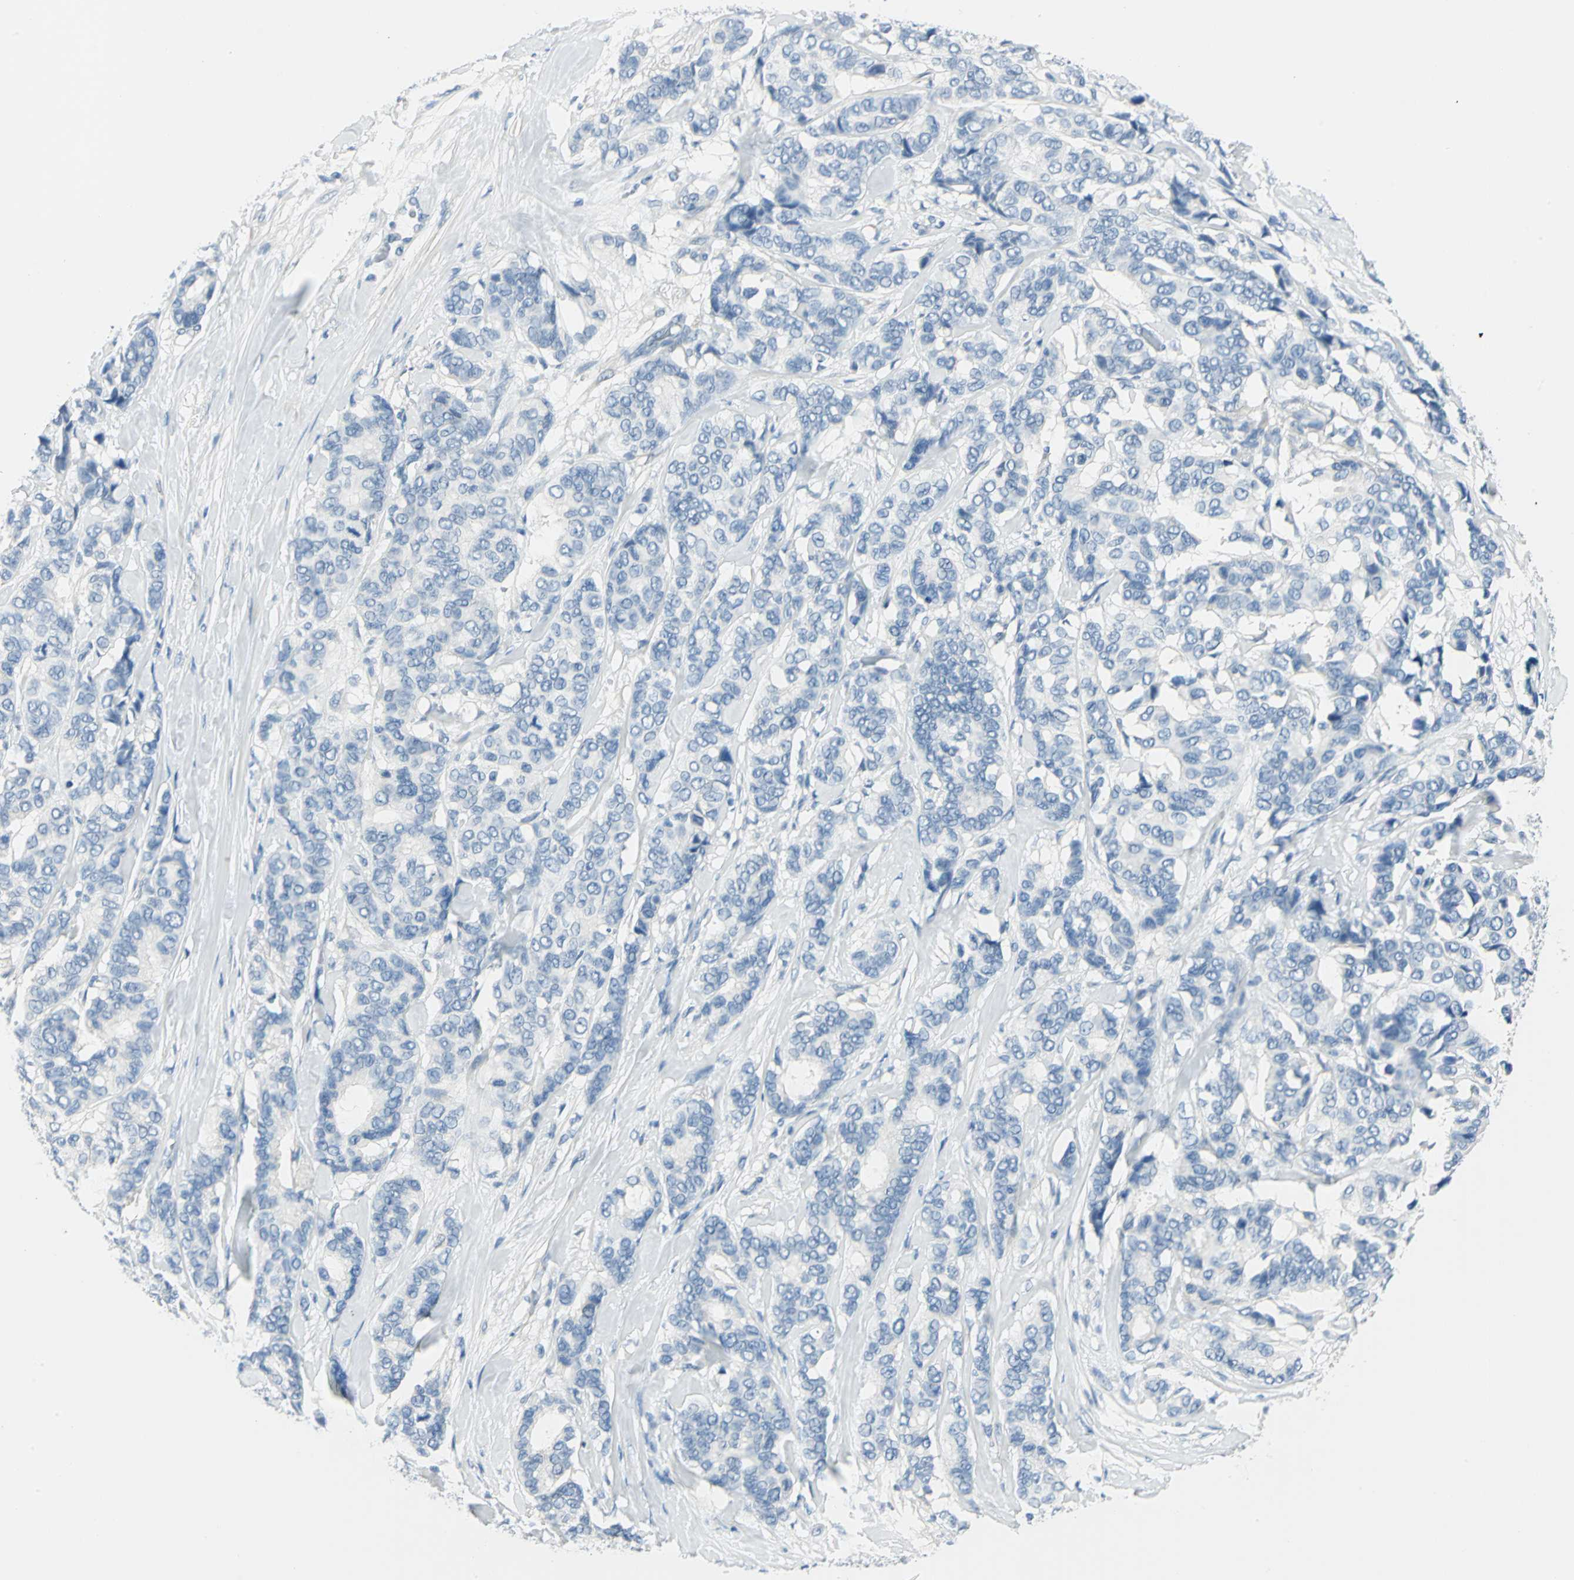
{"staining": {"intensity": "negative", "quantity": "none", "location": "none"}, "tissue": "breast cancer", "cell_type": "Tumor cells", "image_type": "cancer", "snomed": [{"axis": "morphology", "description": "Duct carcinoma"}, {"axis": "topography", "description": "Breast"}], "caption": "Protein analysis of intraductal carcinoma (breast) displays no significant positivity in tumor cells.", "gene": "UCHL1", "patient": {"sex": "female", "age": 87}}